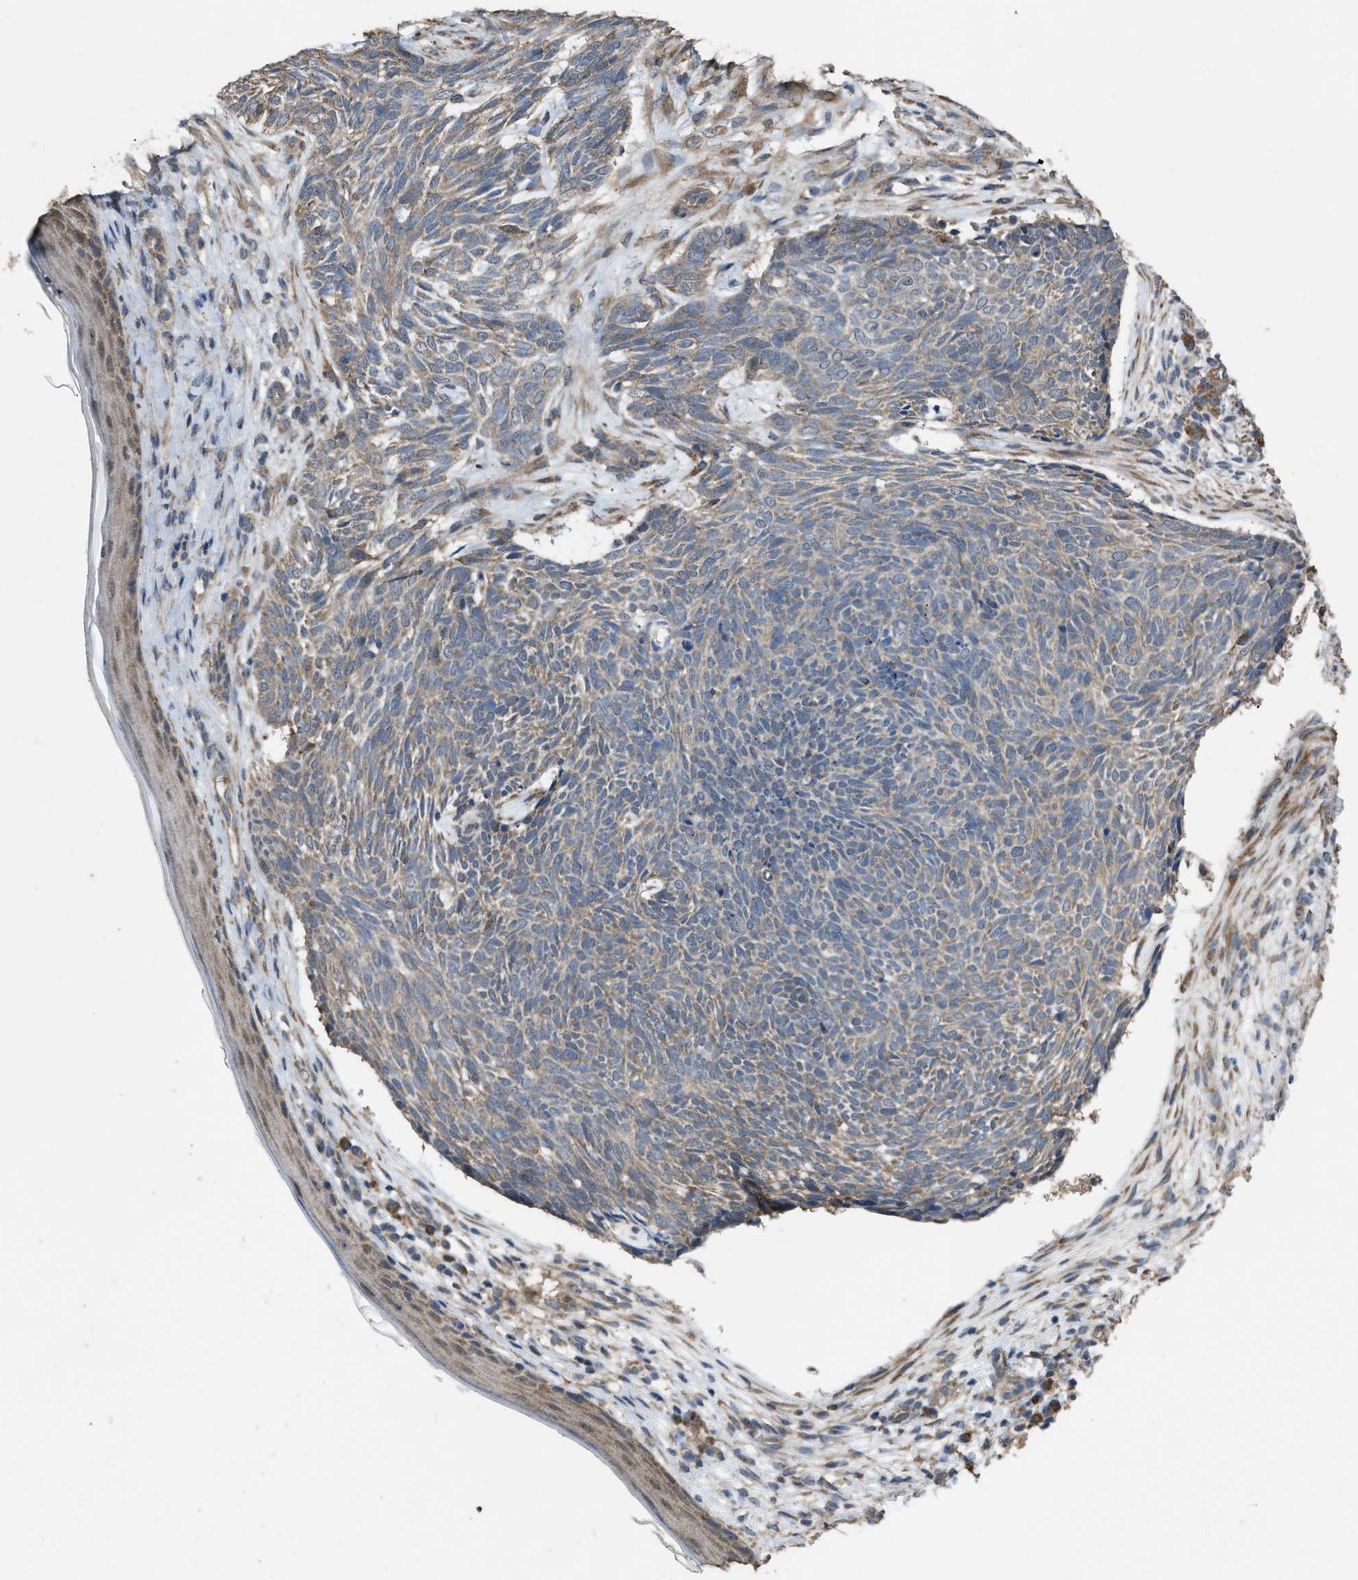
{"staining": {"intensity": "weak", "quantity": ">75%", "location": "cytoplasmic/membranous"}, "tissue": "skin cancer", "cell_type": "Tumor cells", "image_type": "cancer", "snomed": [{"axis": "morphology", "description": "Basal cell carcinoma"}, {"axis": "topography", "description": "Skin"}], "caption": "Weak cytoplasmic/membranous positivity for a protein is identified in approximately >75% of tumor cells of skin basal cell carcinoma using immunohistochemistry (IHC).", "gene": "ARL6", "patient": {"sex": "female", "age": 84}}